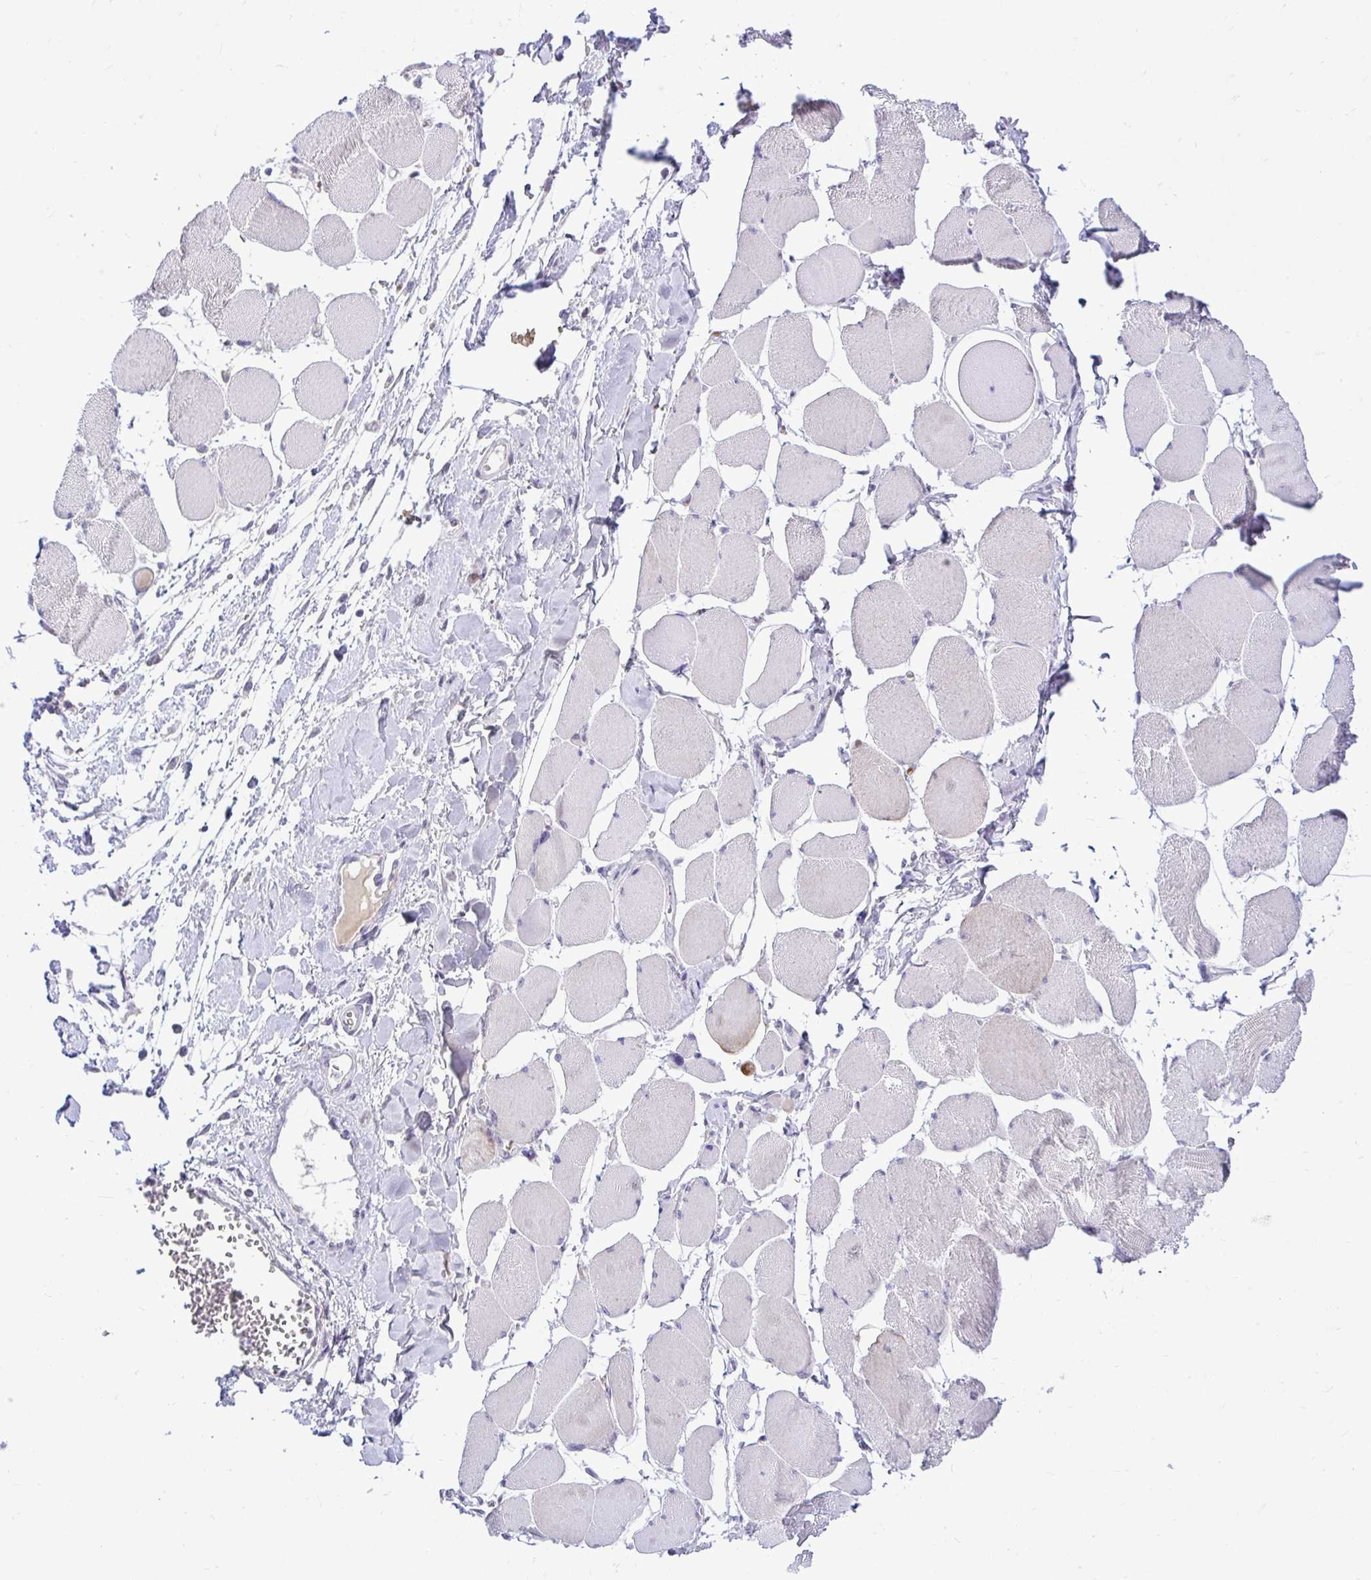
{"staining": {"intensity": "negative", "quantity": "none", "location": "none"}, "tissue": "skeletal muscle", "cell_type": "Myocytes", "image_type": "normal", "snomed": [{"axis": "morphology", "description": "Normal tissue, NOS"}, {"axis": "topography", "description": "Skeletal muscle"}], "caption": "Micrograph shows no significant protein expression in myocytes of normal skeletal muscle.", "gene": "CDC20", "patient": {"sex": "female", "age": 75}}